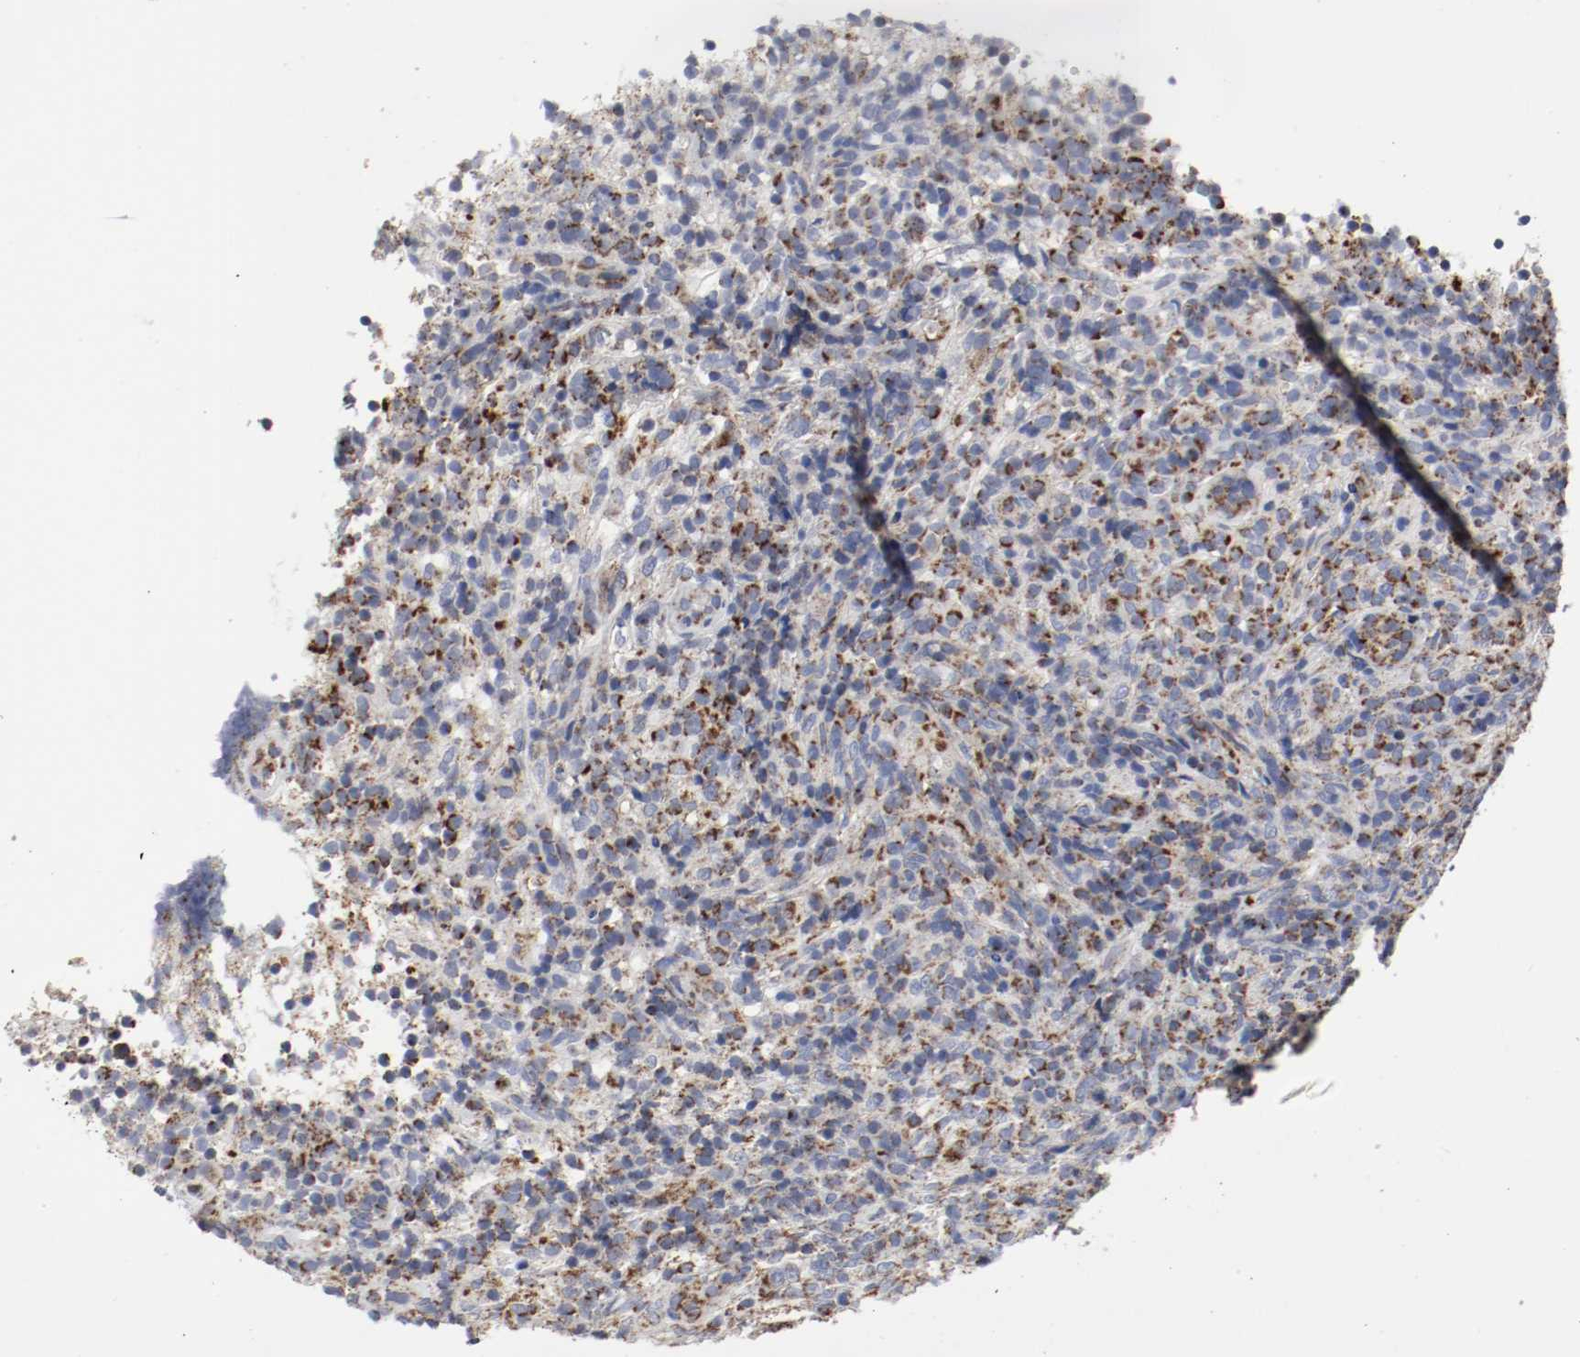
{"staining": {"intensity": "strong", "quantity": "25%-75%", "location": "cytoplasmic/membranous"}, "tissue": "lymphoma", "cell_type": "Tumor cells", "image_type": "cancer", "snomed": [{"axis": "morphology", "description": "Malignant lymphoma, non-Hodgkin's type, High grade"}, {"axis": "topography", "description": "Lymph node"}], "caption": "Tumor cells display strong cytoplasmic/membranous expression in approximately 25%-75% of cells in lymphoma.", "gene": "AFG3L2", "patient": {"sex": "female", "age": 76}}